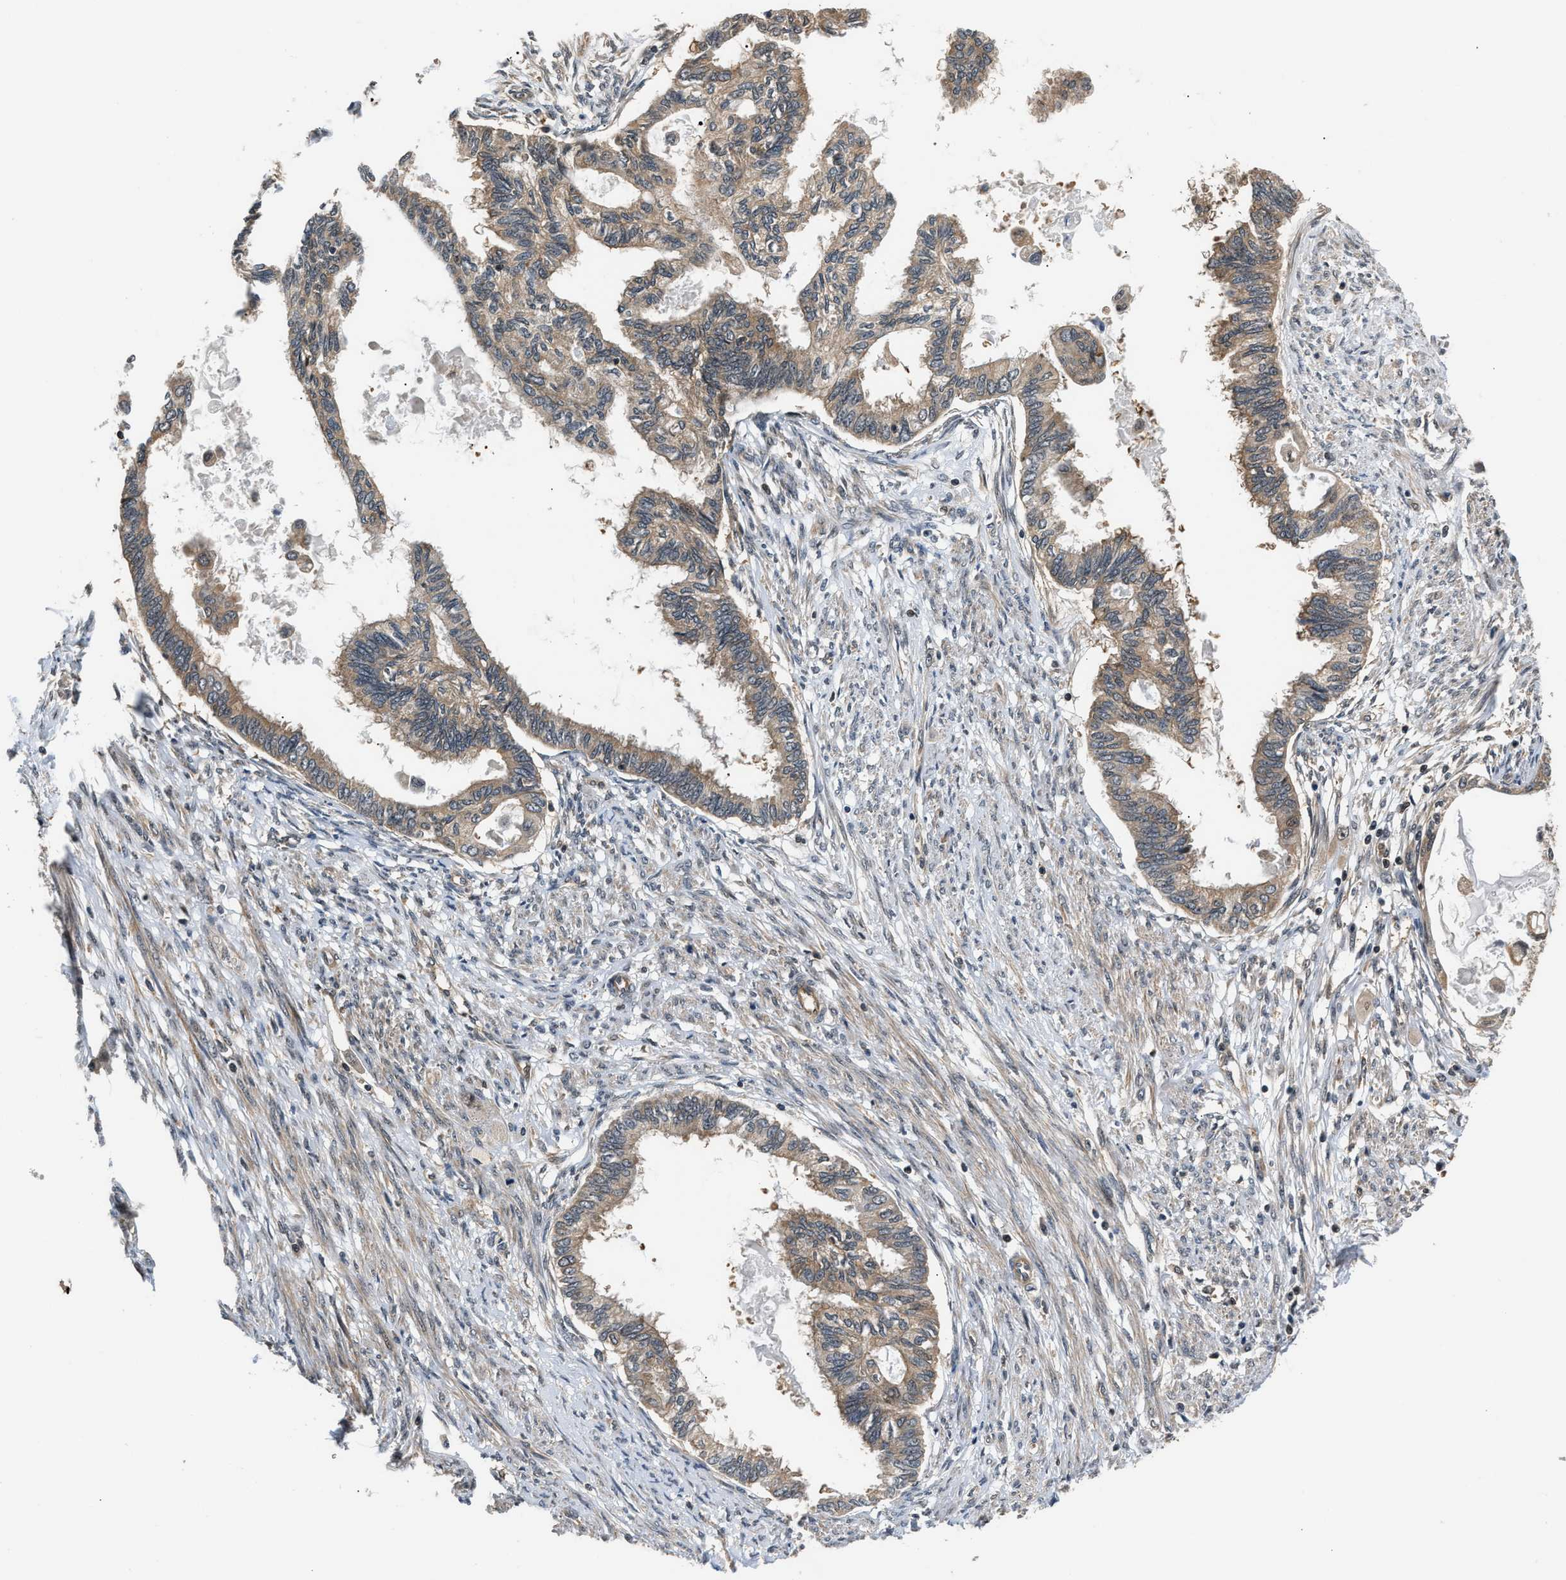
{"staining": {"intensity": "weak", "quantity": "25%-75%", "location": "cytoplasmic/membranous"}, "tissue": "cervical cancer", "cell_type": "Tumor cells", "image_type": "cancer", "snomed": [{"axis": "morphology", "description": "Normal tissue, NOS"}, {"axis": "morphology", "description": "Adenocarcinoma, NOS"}, {"axis": "topography", "description": "Cervix"}, {"axis": "topography", "description": "Endometrium"}], "caption": "This is a photomicrograph of immunohistochemistry staining of cervical adenocarcinoma, which shows weak staining in the cytoplasmic/membranous of tumor cells.", "gene": "TUT7", "patient": {"sex": "female", "age": 86}}